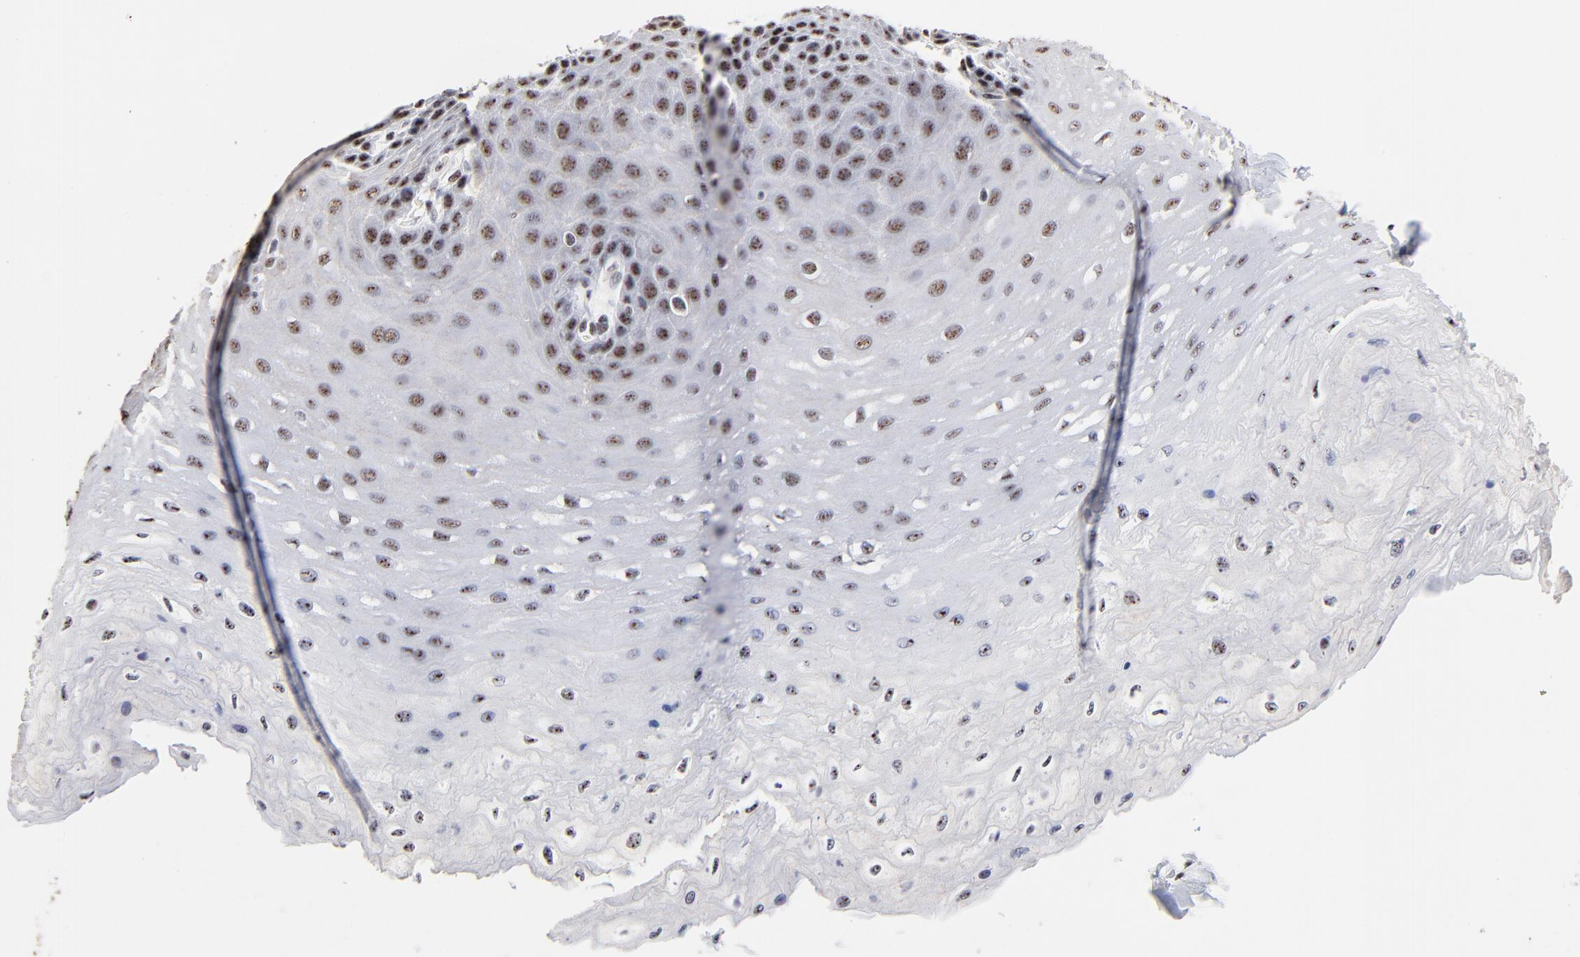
{"staining": {"intensity": "moderate", "quantity": ">75%", "location": "nuclear"}, "tissue": "esophagus", "cell_type": "Squamous epithelial cells", "image_type": "normal", "snomed": [{"axis": "morphology", "description": "Normal tissue, NOS"}, {"axis": "topography", "description": "Esophagus"}], "caption": "A photomicrograph of esophagus stained for a protein shows moderate nuclear brown staining in squamous epithelial cells.", "gene": "MBD4", "patient": {"sex": "female", "age": 72}}